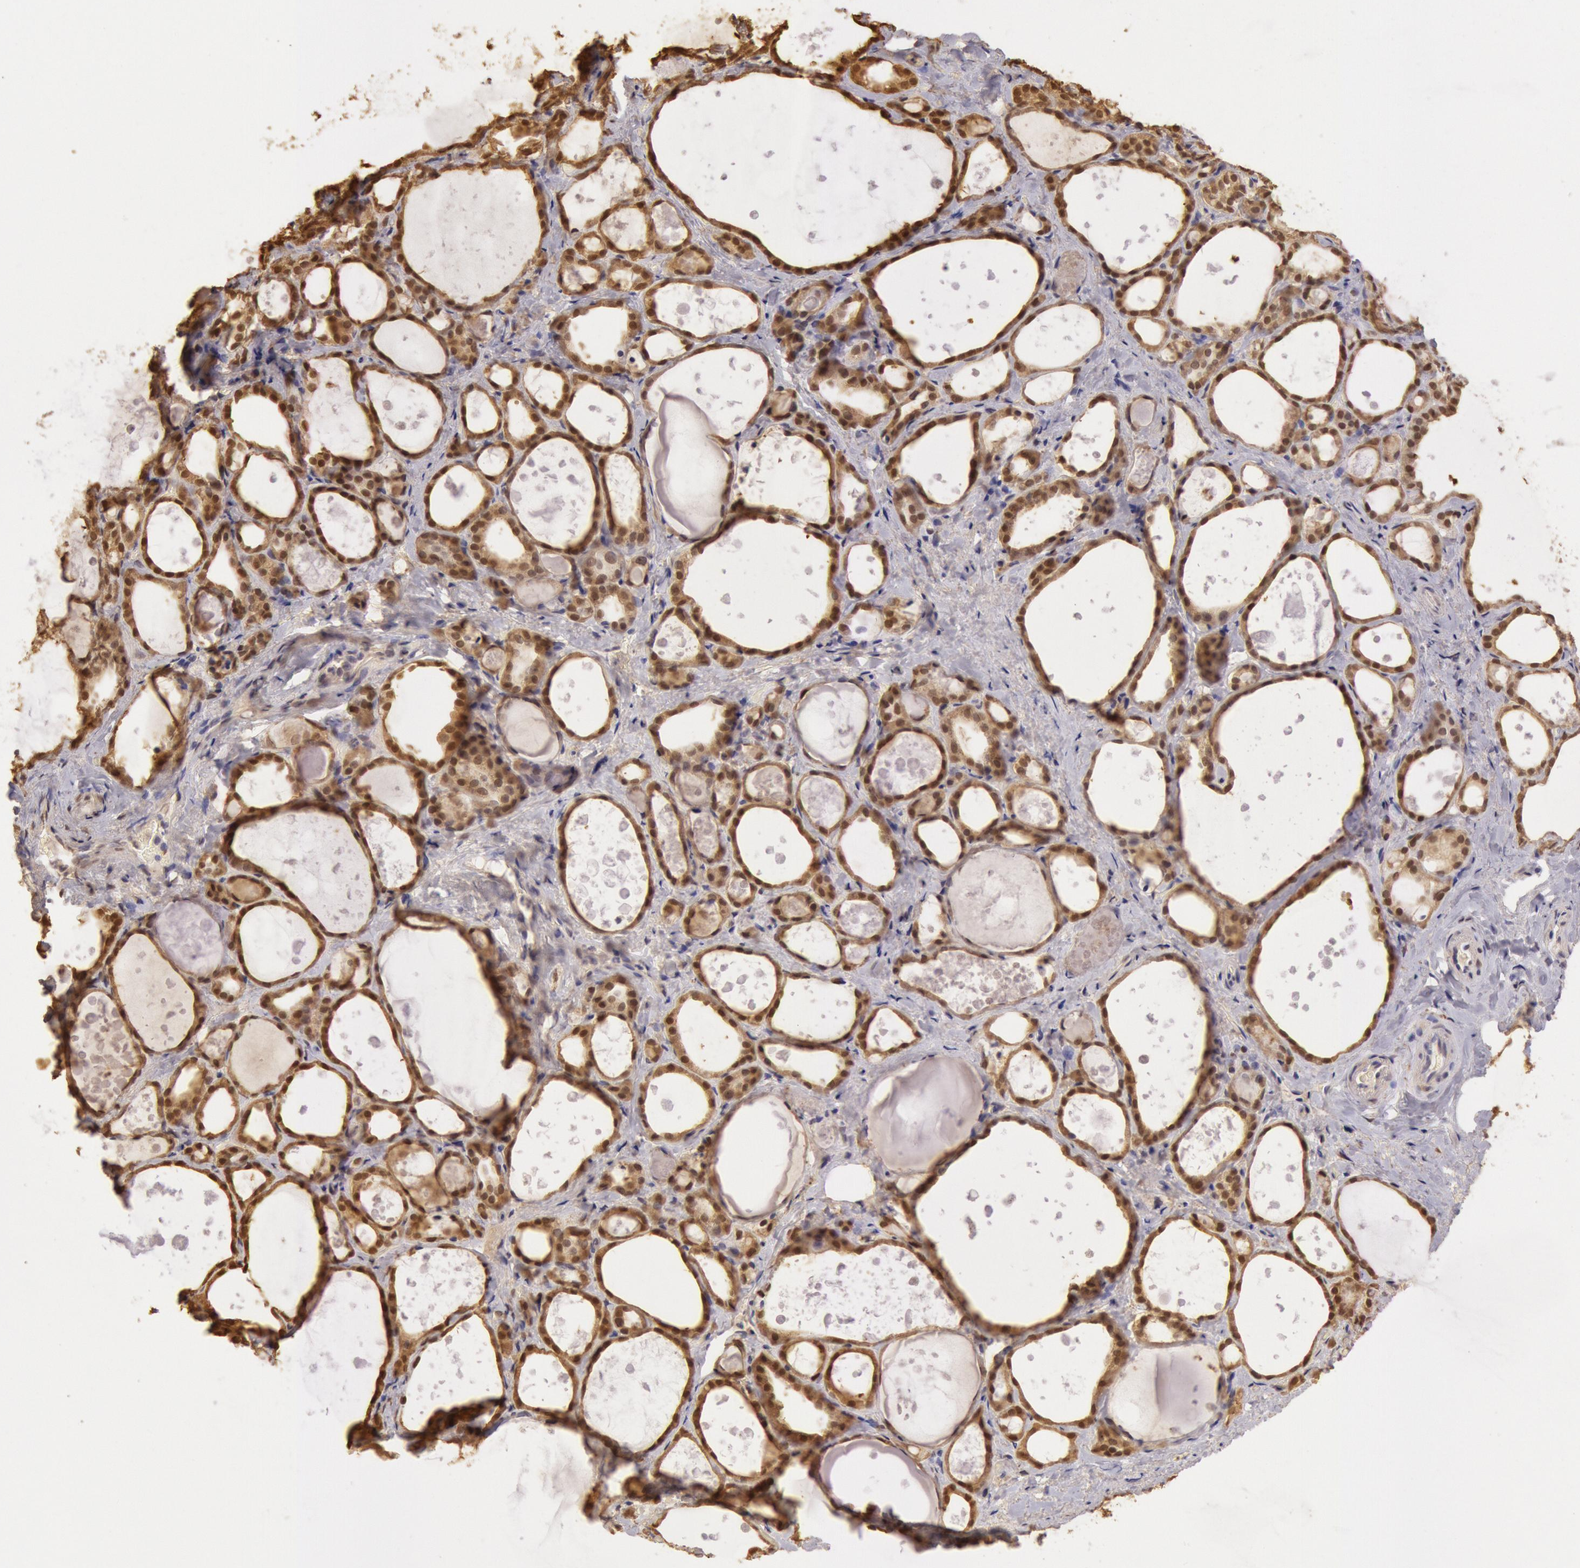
{"staining": {"intensity": "moderate", "quantity": ">75%", "location": "nuclear"}, "tissue": "thyroid gland", "cell_type": "Glandular cells", "image_type": "normal", "snomed": [{"axis": "morphology", "description": "Normal tissue, NOS"}, {"axis": "topography", "description": "Thyroid gland"}], "caption": "Immunohistochemistry histopathology image of unremarkable human thyroid gland stained for a protein (brown), which shows medium levels of moderate nuclear expression in about >75% of glandular cells.", "gene": "SOD1", "patient": {"sex": "female", "age": 55}}